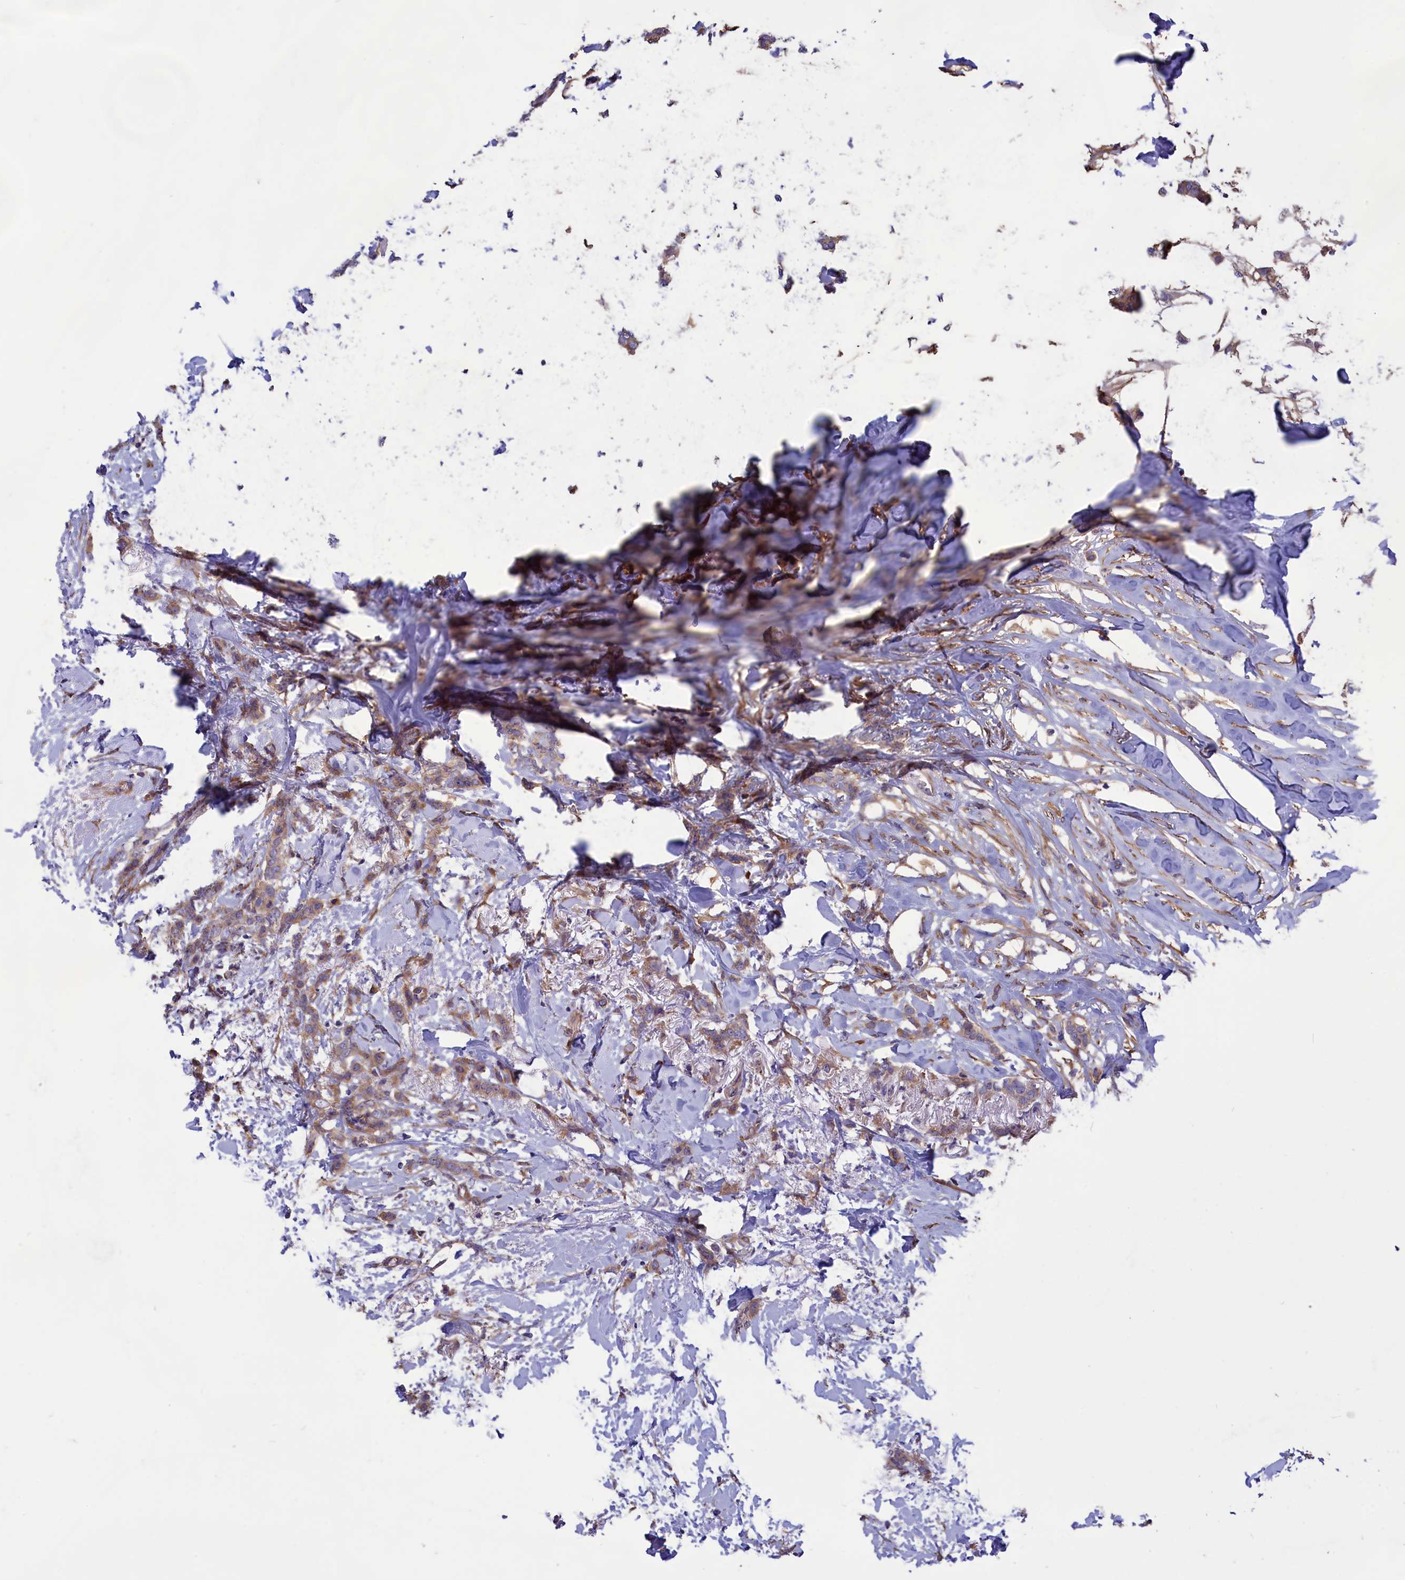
{"staining": {"intensity": "weak", "quantity": "25%-75%", "location": "cytoplasmic/membranous"}, "tissue": "breast cancer", "cell_type": "Tumor cells", "image_type": "cancer", "snomed": [{"axis": "morphology", "description": "Duct carcinoma"}, {"axis": "topography", "description": "Breast"}], "caption": "High-magnification brightfield microscopy of infiltrating ductal carcinoma (breast) stained with DAB (brown) and counterstained with hematoxylin (blue). tumor cells exhibit weak cytoplasmic/membranous expression is seen in approximately25%-75% of cells.", "gene": "AMDHD2", "patient": {"sex": "female", "age": 72}}